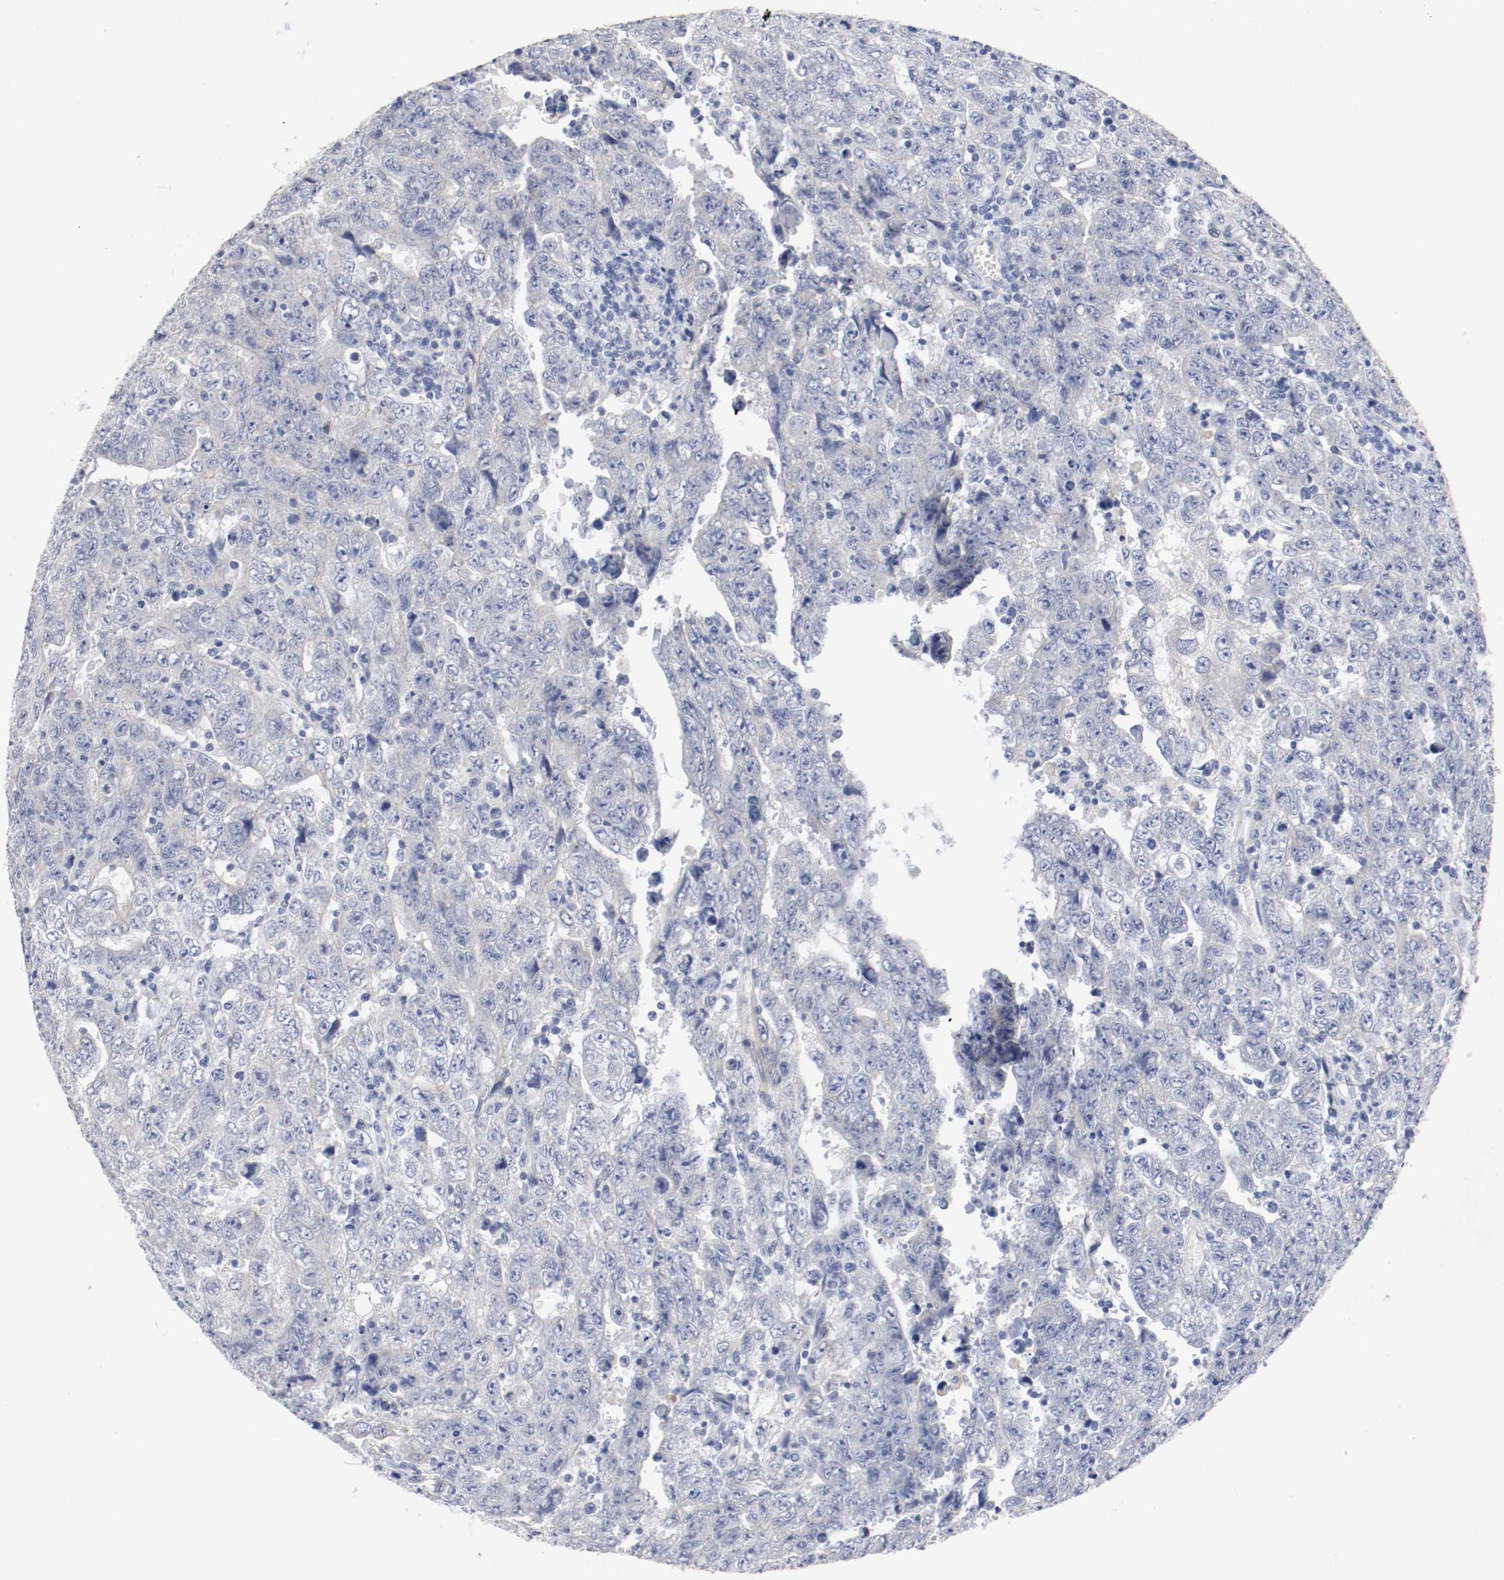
{"staining": {"intensity": "negative", "quantity": "none", "location": "none"}, "tissue": "testis cancer", "cell_type": "Tumor cells", "image_type": "cancer", "snomed": [{"axis": "morphology", "description": "Carcinoma, Embryonal, NOS"}, {"axis": "topography", "description": "Testis"}], "caption": "Immunohistochemistry (IHC) of human testis embryonal carcinoma displays no staining in tumor cells. Nuclei are stained in blue.", "gene": "KIT", "patient": {"sex": "male", "age": 28}}